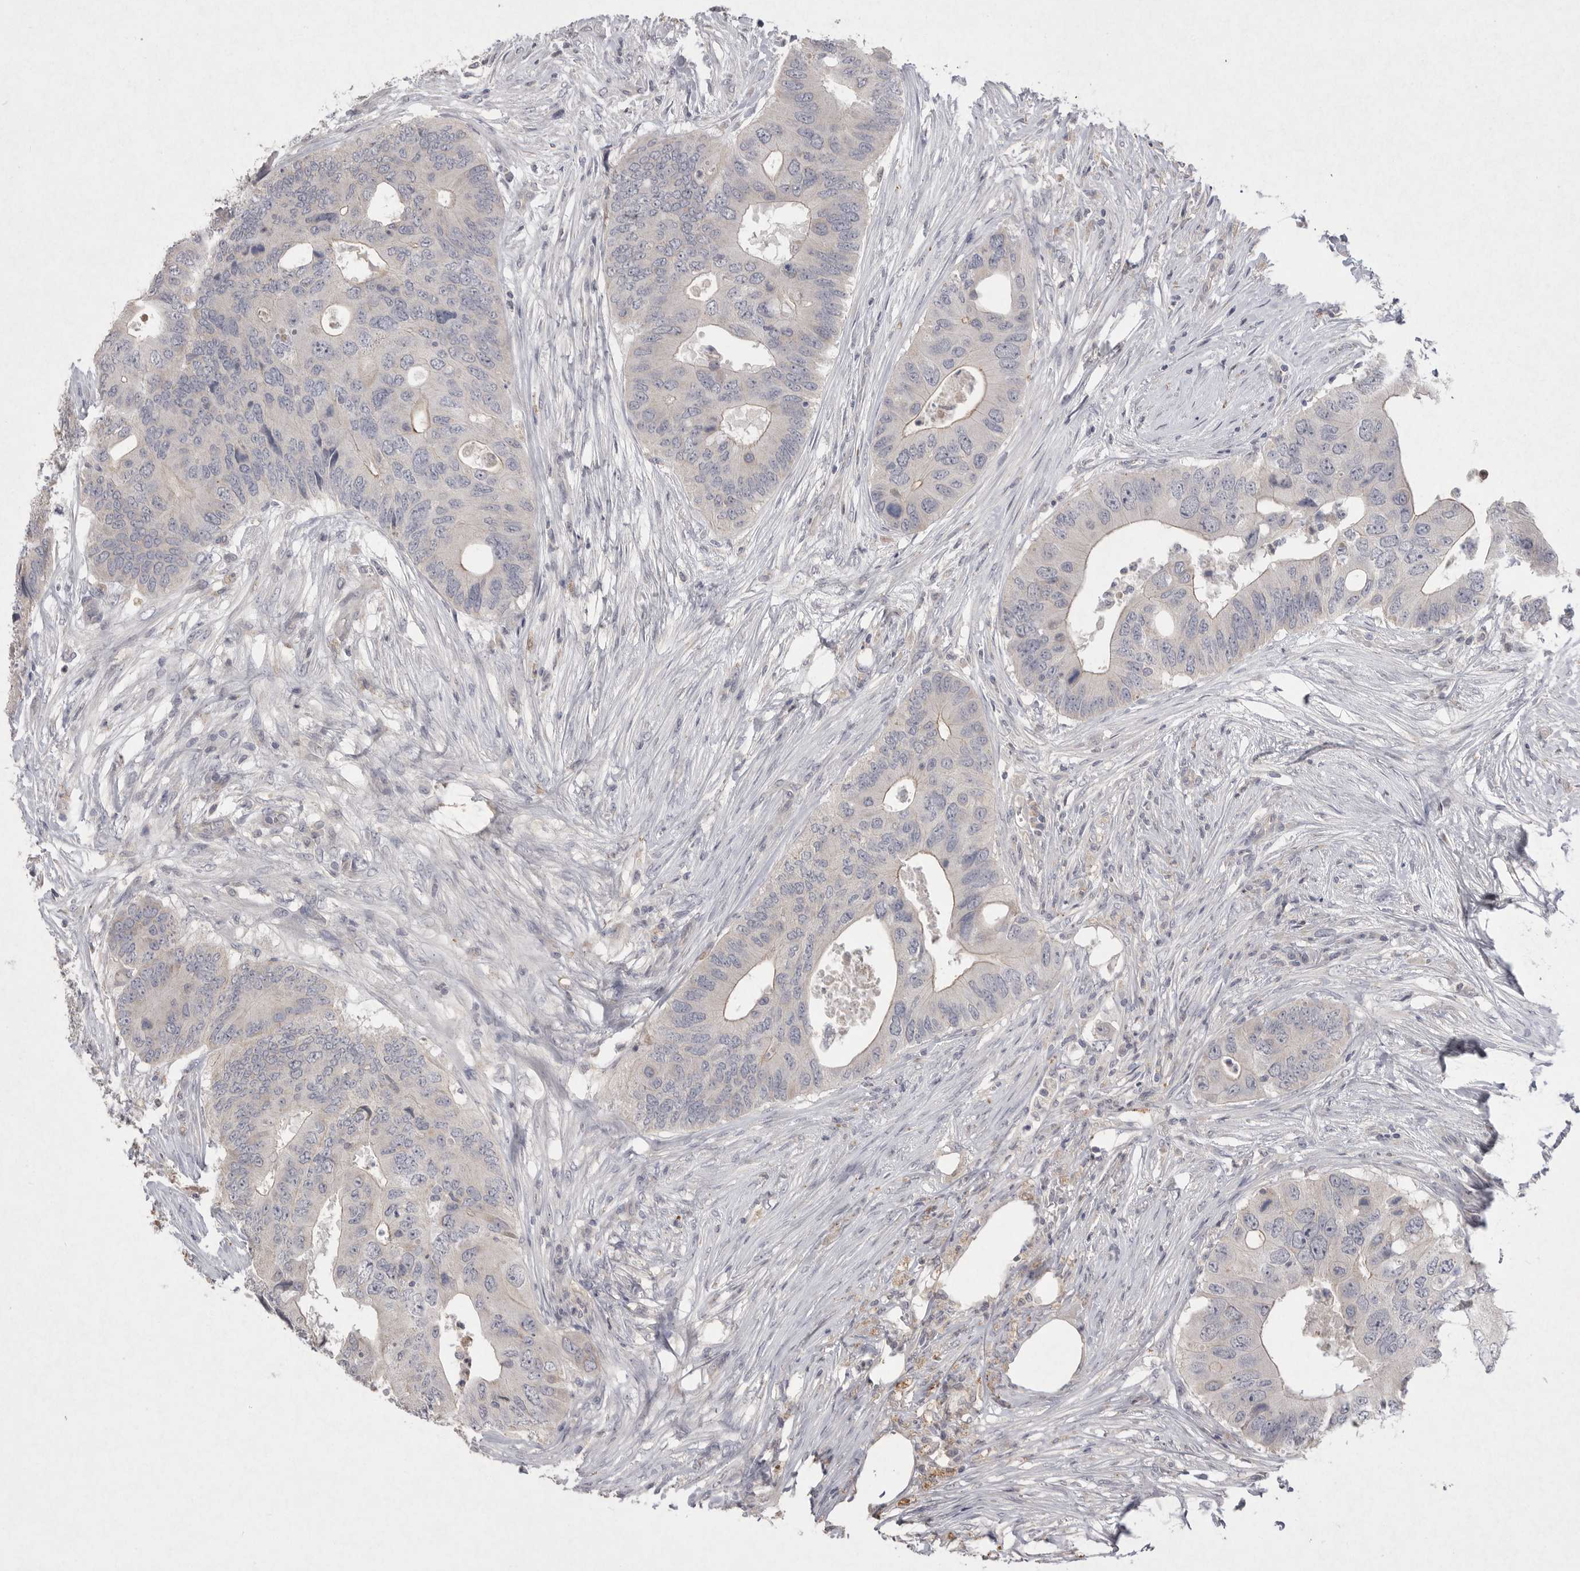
{"staining": {"intensity": "negative", "quantity": "none", "location": "none"}, "tissue": "colorectal cancer", "cell_type": "Tumor cells", "image_type": "cancer", "snomed": [{"axis": "morphology", "description": "Adenocarcinoma, NOS"}, {"axis": "topography", "description": "Colon"}], "caption": "This image is of colorectal cancer (adenocarcinoma) stained with IHC to label a protein in brown with the nuclei are counter-stained blue. There is no expression in tumor cells. The staining was performed using DAB (3,3'-diaminobenzidine) to visualize the protein expression in brown, while the nuclei were stained in blue with hematoxylin (Magnification: 20x).", "gene": "VANGL2", "patient": {"sex": "male", "age": 71}}